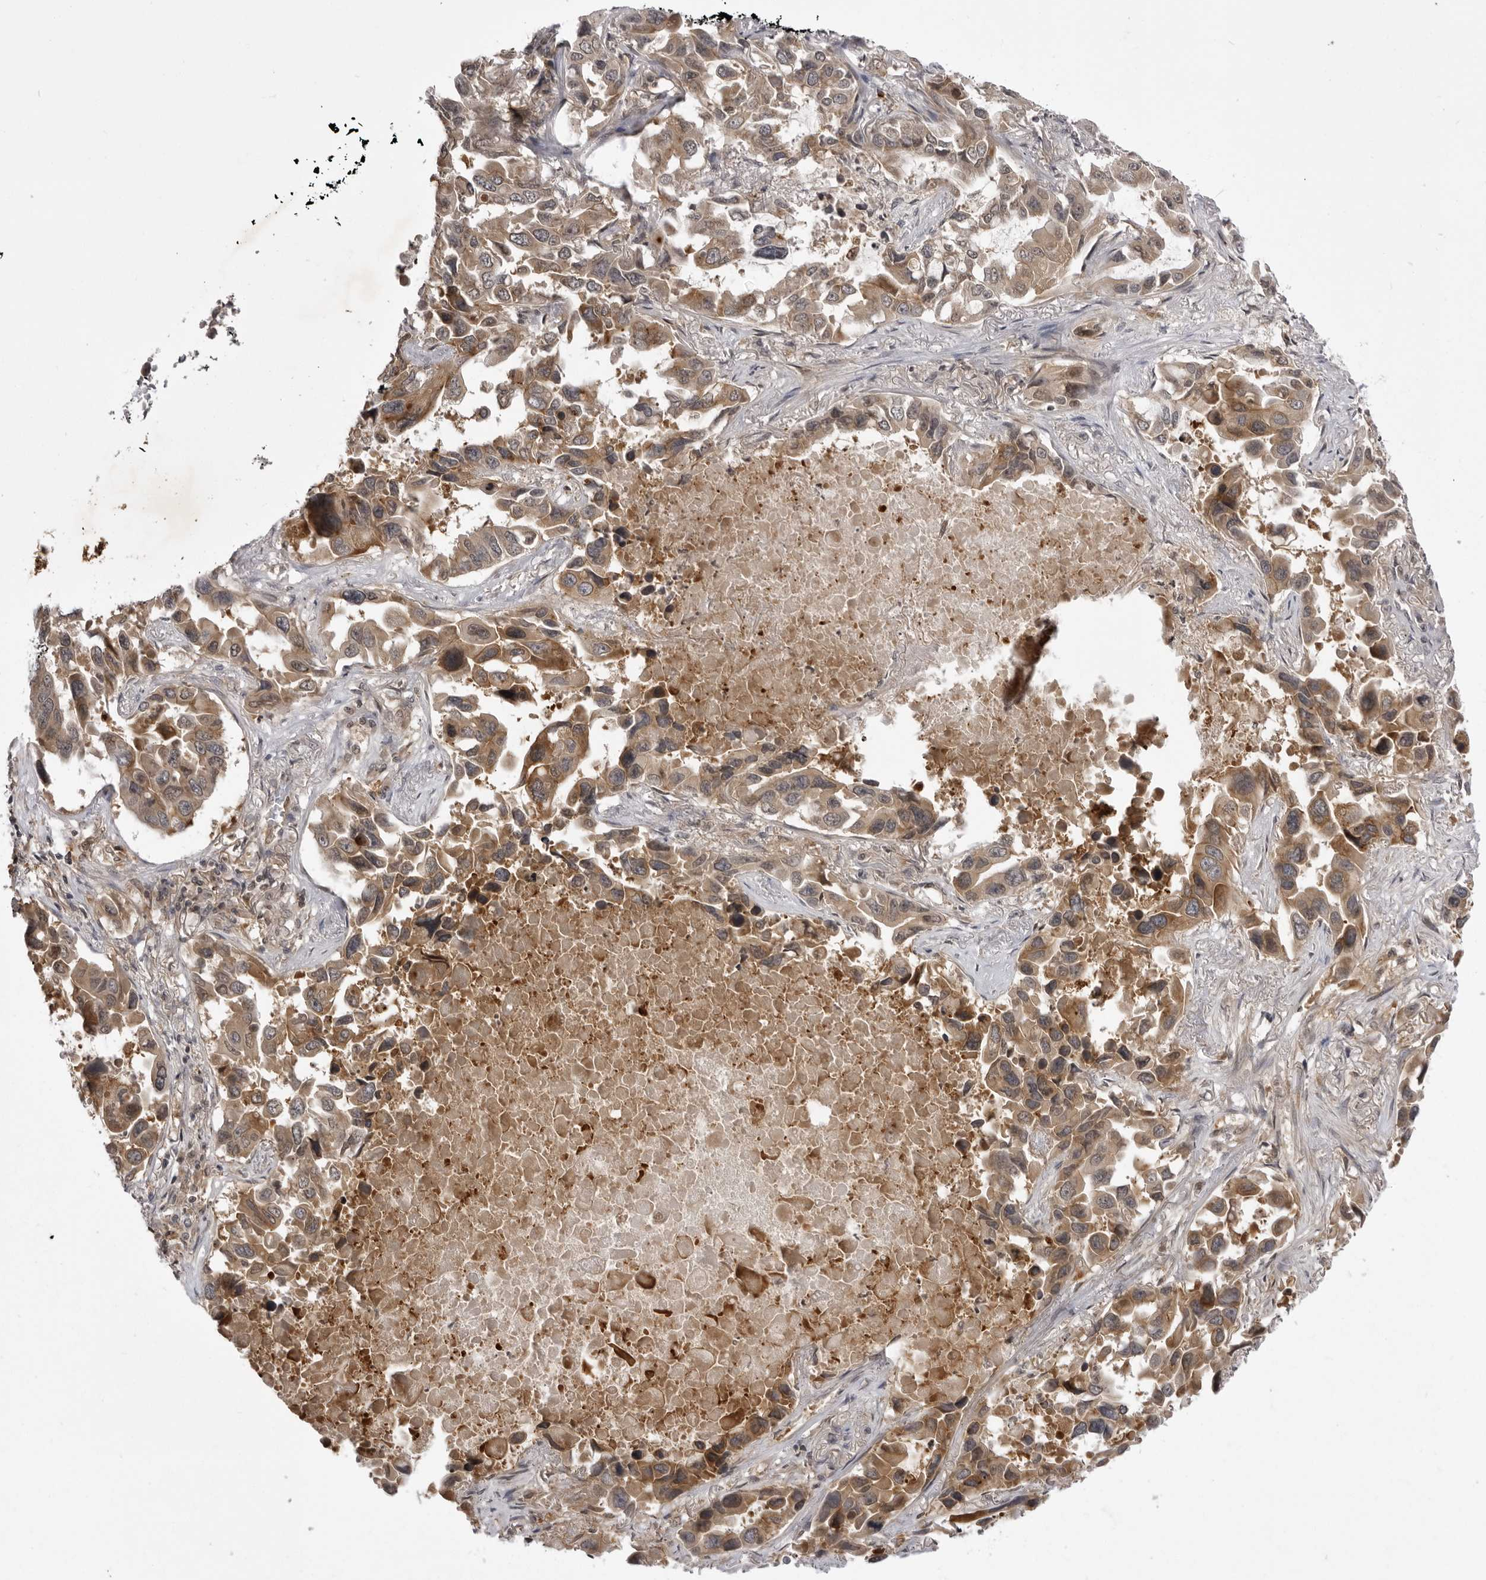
{"staining": {"intensity": "moderate", "quantity": ">75%", "location": "cytoplasmic/membranous"}, "tissue": "lung cancer", "cell_type": "Tumor cells", "image_type": "cancer", "snomed": [{"axis": "morphology", "description": "Adenocarcinoma, NOS"}, {"axis": "topography", "description": "Lung"}], "caption": "DAB immunohistochemical staining of human lung adenocarcinoma shows moderate cytoplasmic/membranous protein positivity in about >75% of tumor cells.", "gene": "USP43", "patient": {"sex": "male", "age": 64}}